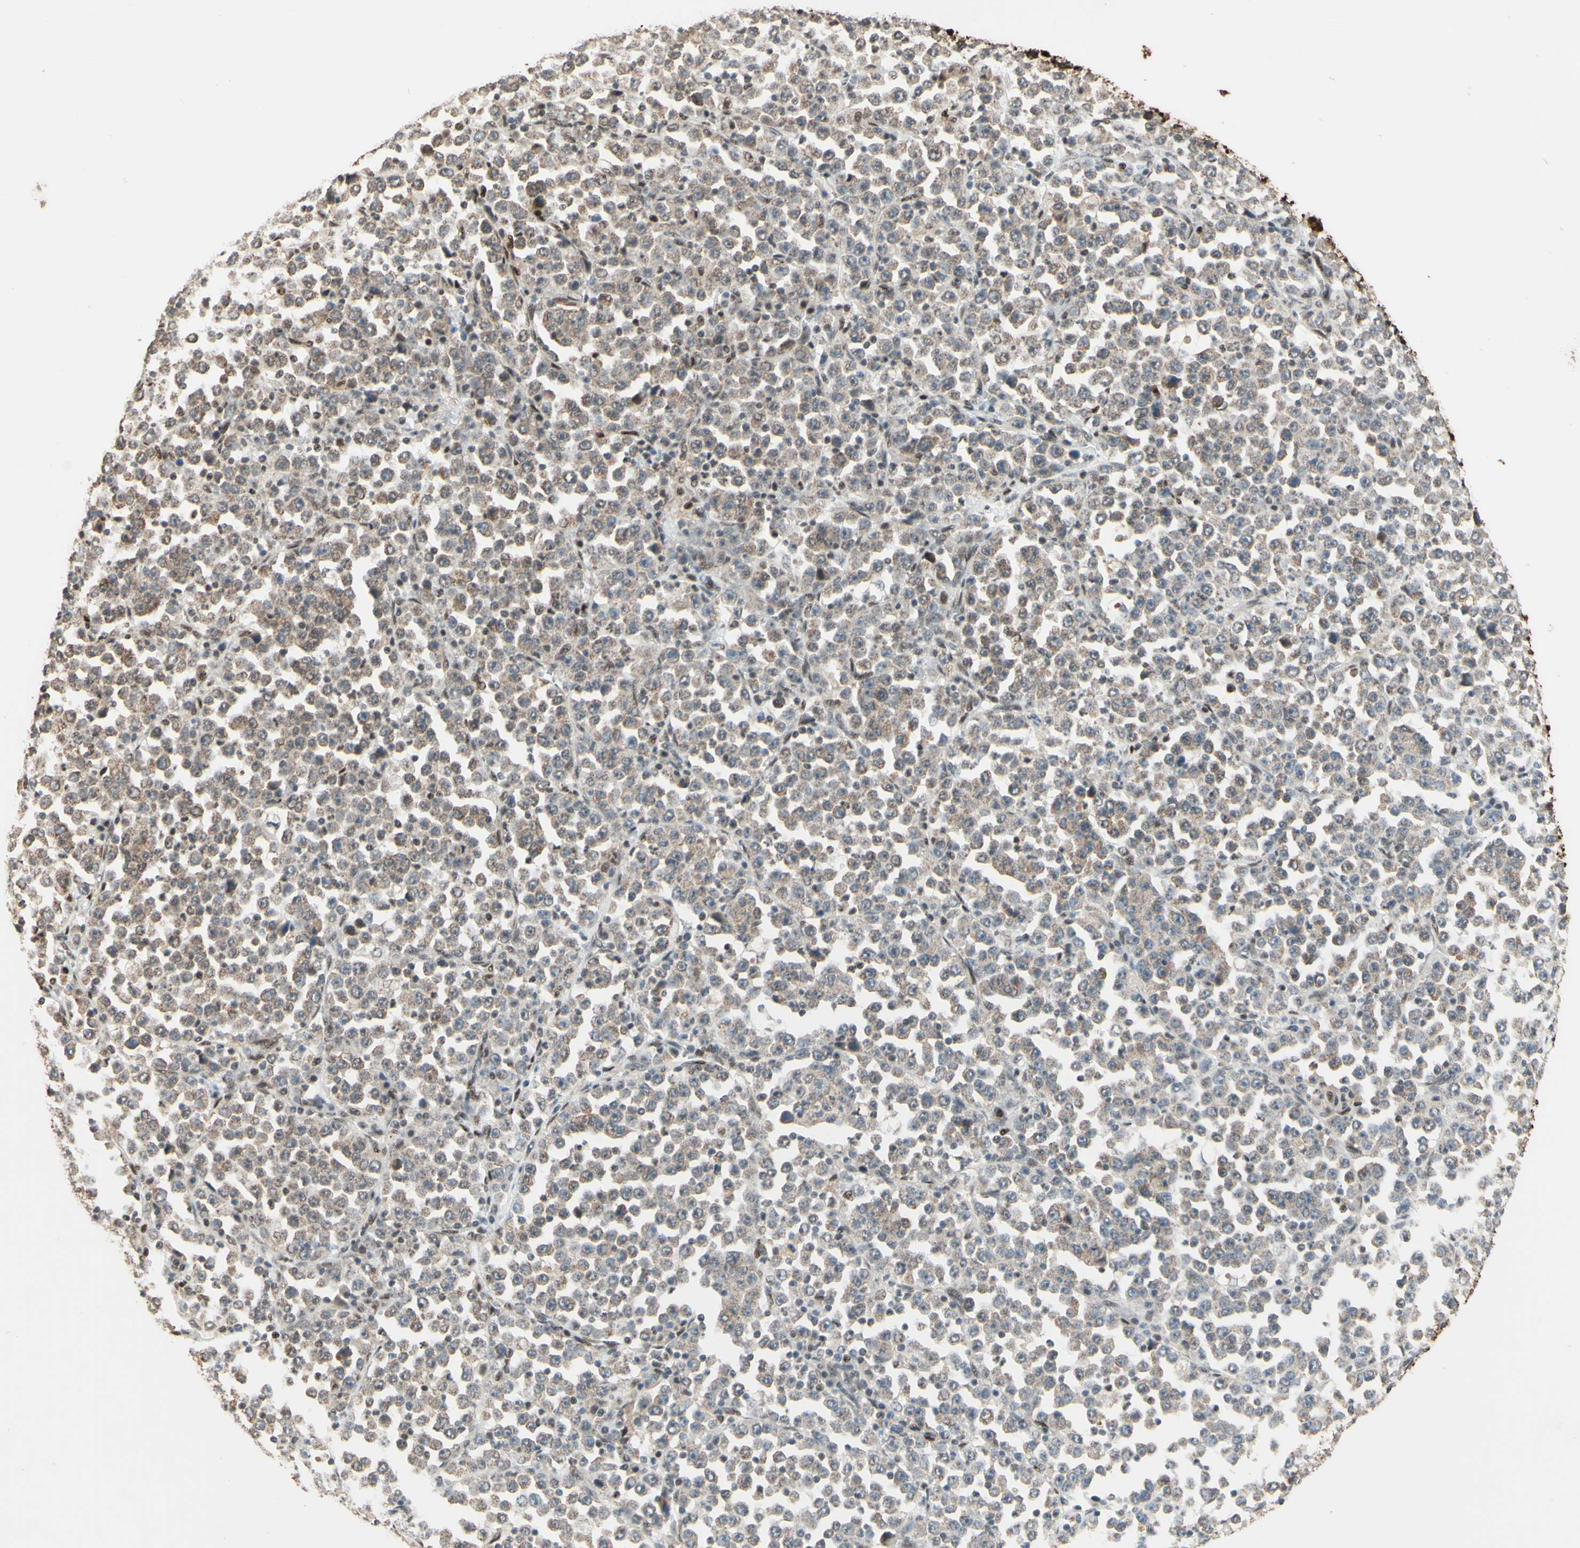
{"staining": {"intensity": "weak", "quantity": ">75%", "location": "cytoplasmic/membranous"}, "tissue": "stomach cancer", "cell_type": "Tumor cells", "image_type": "cancer", "snomed": [{"axis": "morphology", "description": "Normal tissue, NOS"}, {"axis": "morphology", "description": "Adenocarcinoma, NOS"}, {"axis": "topography", "description": "Stomach, upper"}, {"axis": "topography", "description": "Stomach"}], "caption": "This micrograph exhibits immunohistochemistry staining of stomach cancer (adenocarcinoma), with low weak cytoplasmic/membranous positivity in approximately >75% of tumor cells.", "gene": "NR3C1", "patient": {"sex": "male", "age": 59}}